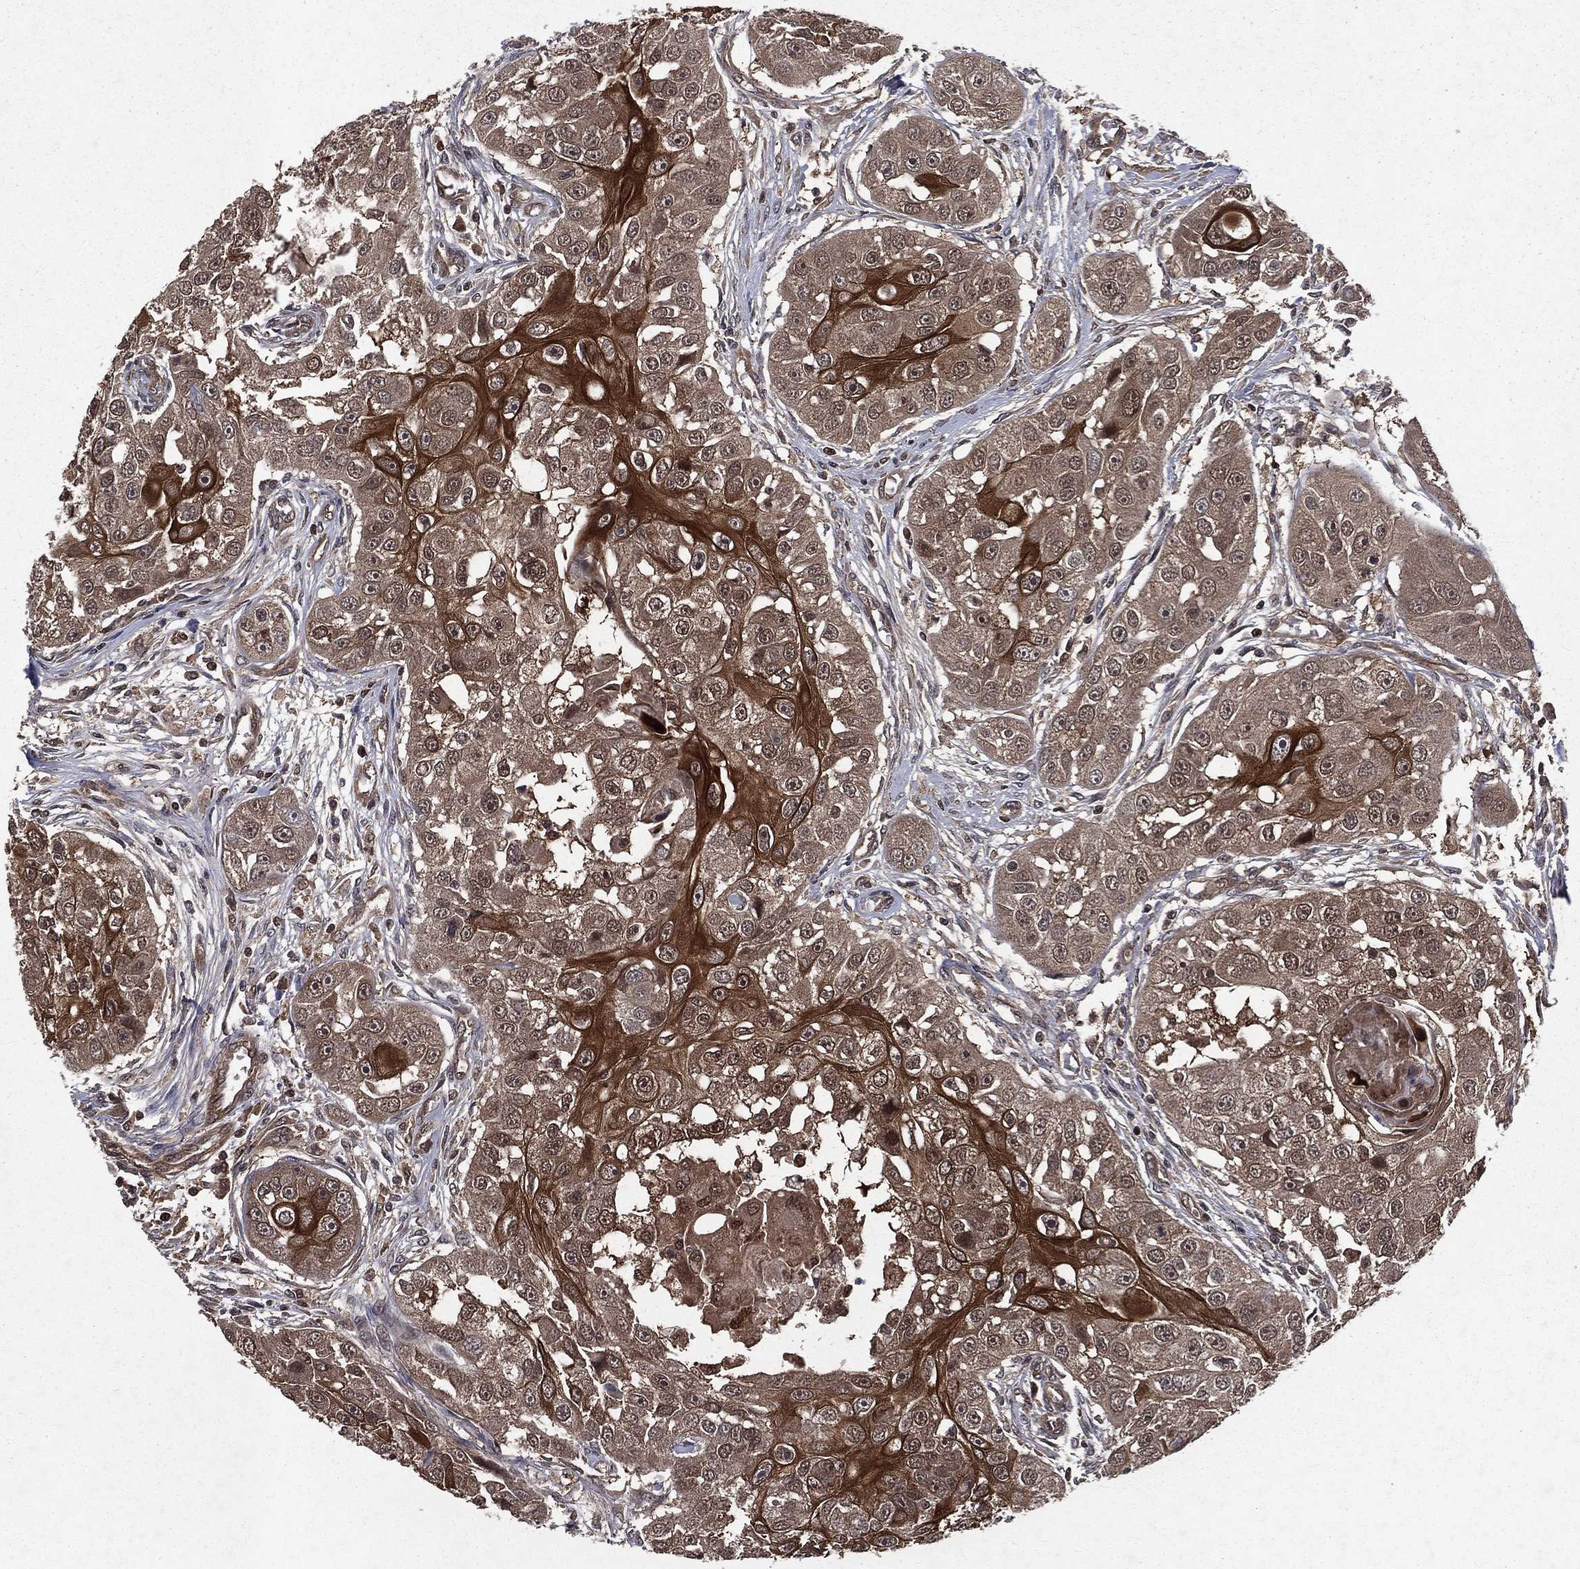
{"staining": {"intensity": "moderate", "quantity": "25%-75%", "location": "cytoplasmic/membranous"}, "tissue": "head and neck cancer", "cell_type": "Tumor cells", "image_type": "cancer", "snomed": [{"axis": "morphology", "description": "Squamous cell carcinoma, NOS"}, {"axis": "topography", "description": "Head-Neck"}], "caption": "Immunohistochemistry (IHC) (DAB (3,3'-diaminobenzidine)) staining of head and neck squamous cell carcinoma shows moderate cytoplasmic/membranous protein positivity in about 25%-75% of tumor cells. Using DAB (3,3'-diaminobenzidine) (brown) and hematoxylin (blue) stains, captured at high magnification using brightfield microscopy.", "gene": "FGD1", "patient": {"sex": "male", "age": 51}}